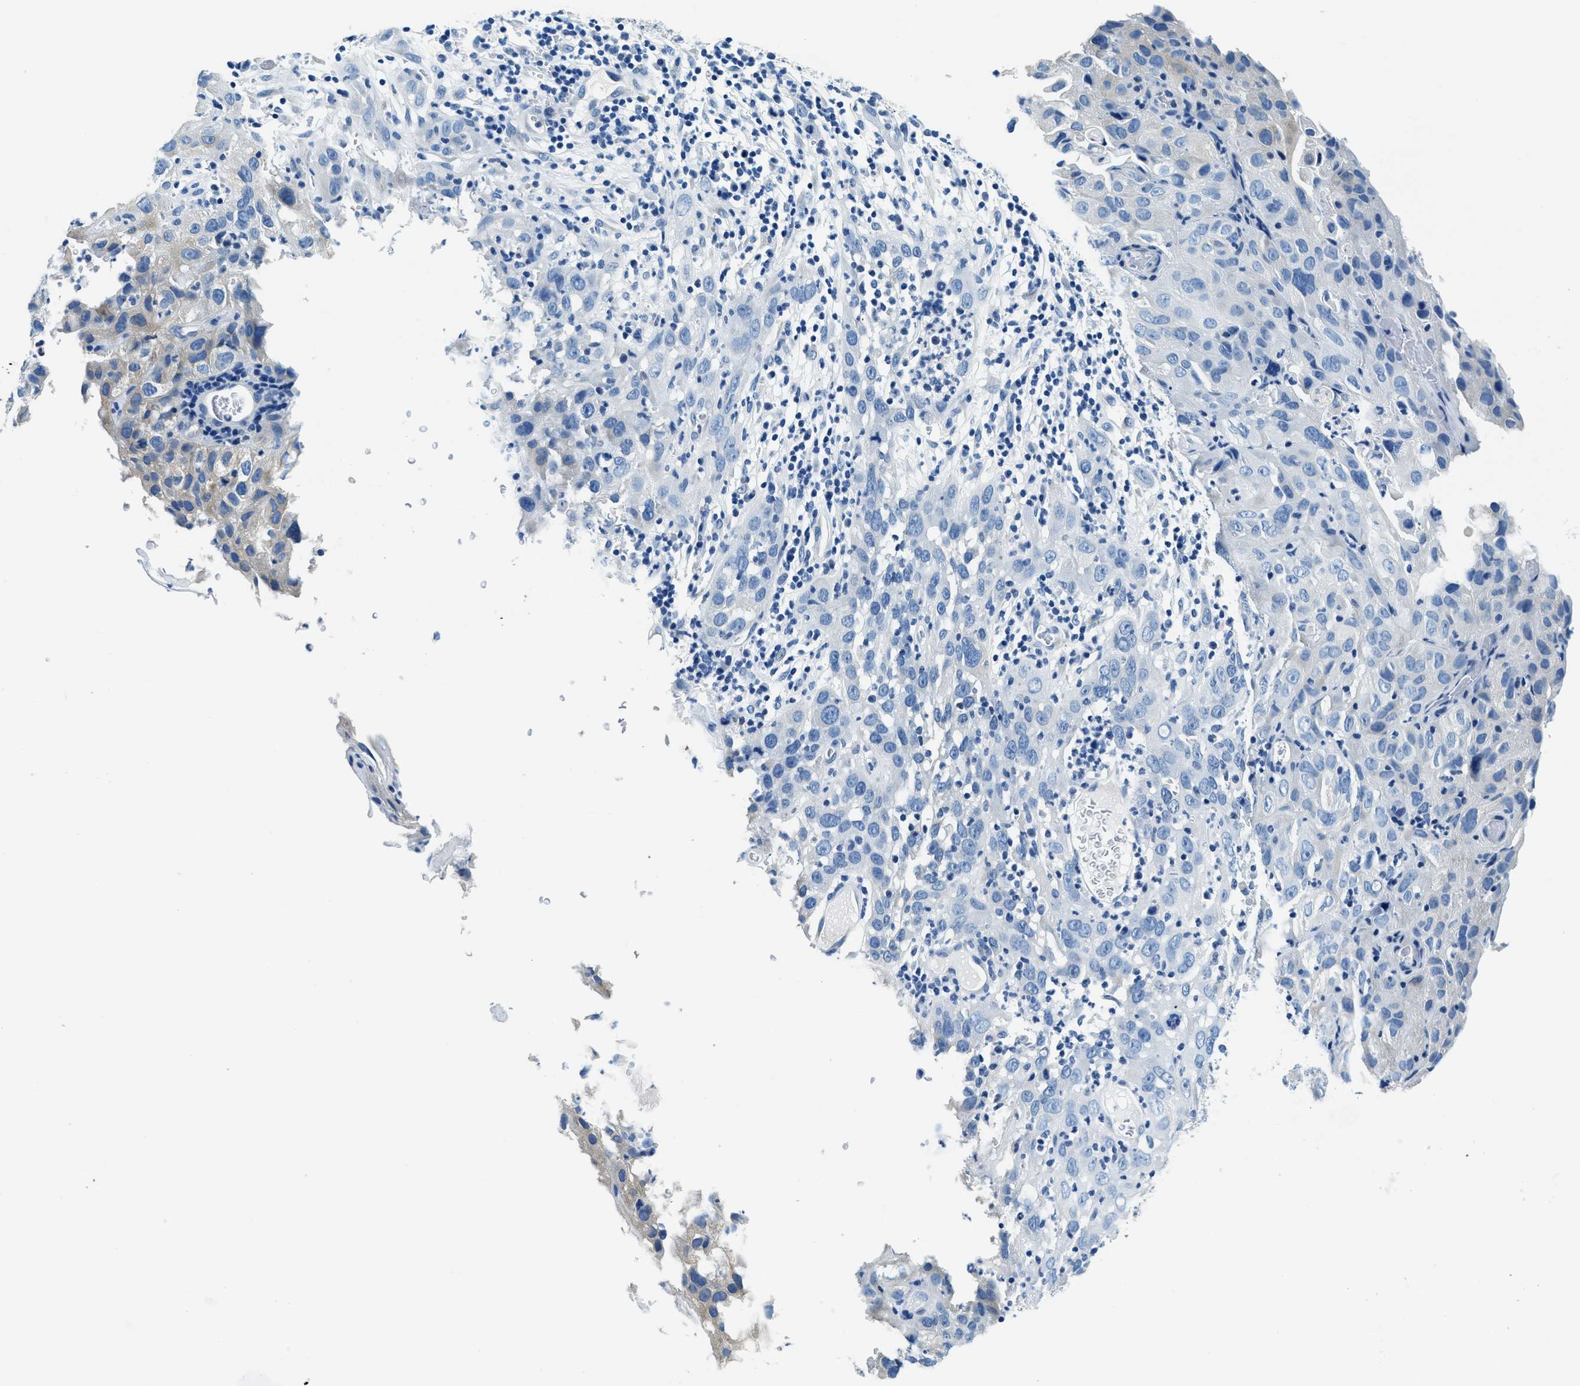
{"staining": {"intensity": "weak", "quantity": "<25%", "location": "cytoplasmic/membranous"}, "tissue": "cervical cancer", "cell_type": "Tumor cells", "image_type": "cancer", "snomed": [{"axis": "morphology", "description": "Squamous cell carcinoma, NOS"}, {"axis": "topography", "description": "Cervix"}], "caption": "This is an immunohistochemistry micrograph of human cervical cancer. There is no positivity in tumor cells.", "gene": "UBAC2", "patient": {"sex": "female", "age": 32}}